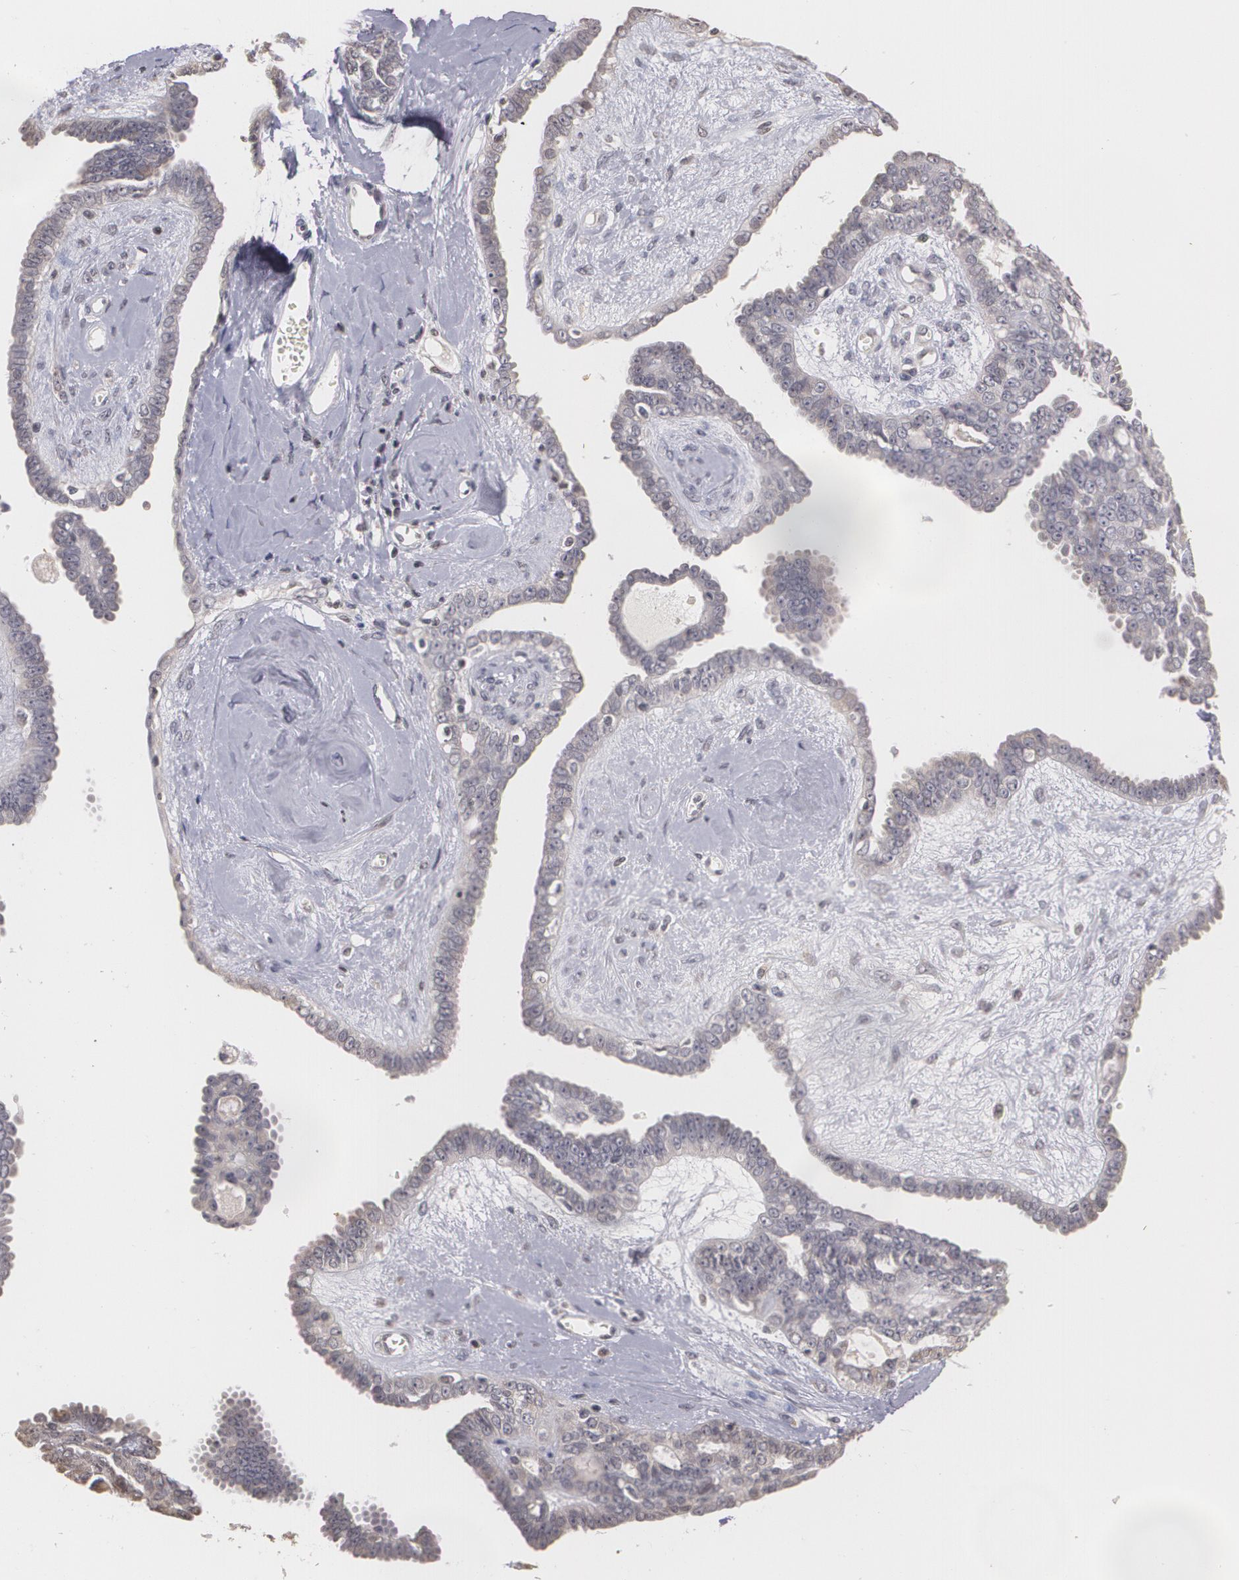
{"staining": {"intensity": "negative", "quantity": "none", "location": "none"}, "tissue": "ovarian cancer", "cell_type": "Tumor cells", "image_type": "cancer", "snomed": [{"axis": "morphology", "description": "Cystadenocarcinoma, serous, NOS"}, {"axis": "topography", "description": "Ovary"}], "caption": "Tumor cells are negative for brown protein staining in serous cystadenocarcinoma (ovarian). (DAB IHC with hematoxylin counter stain).", "gene": "THRB", "patient": {"sex": "female", "age": 71}}